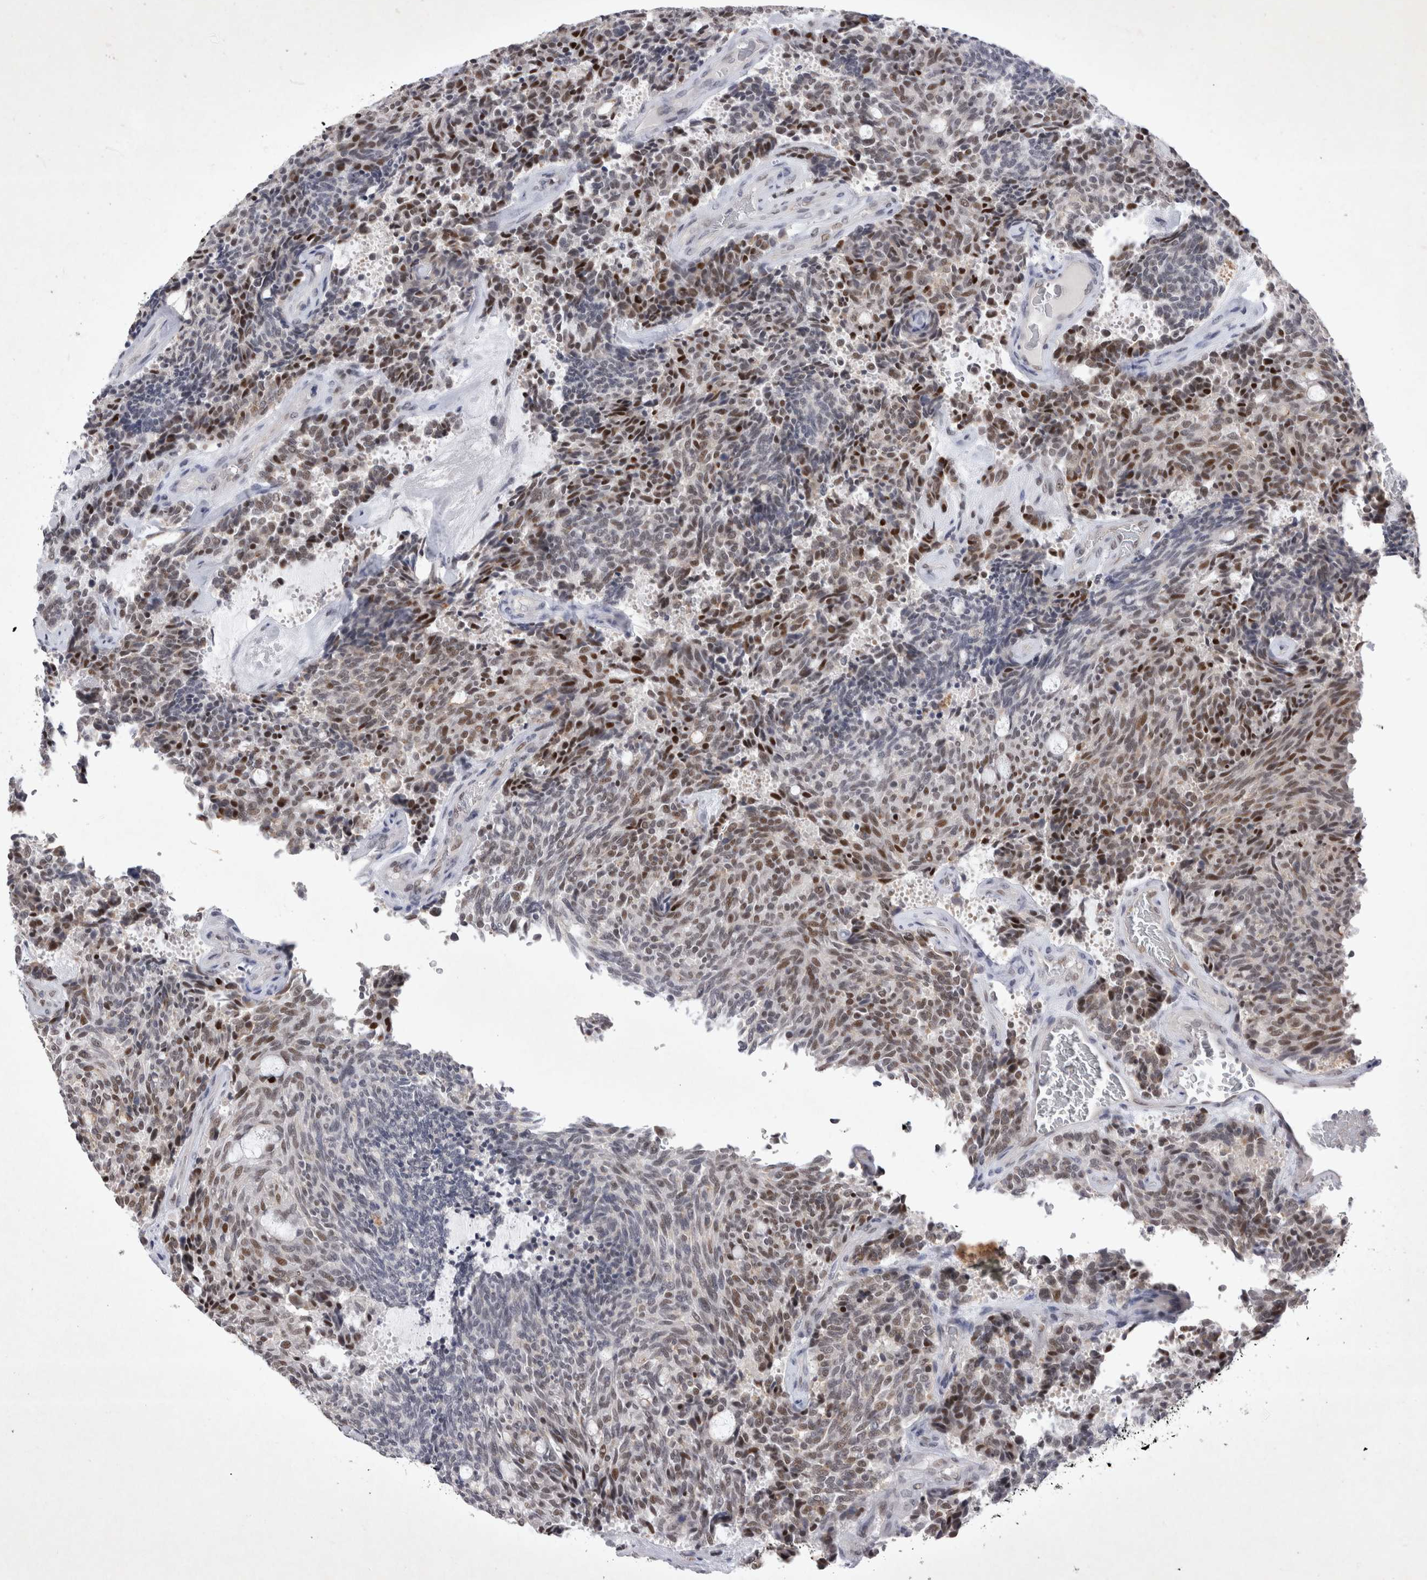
{"staining": {"intensity": "moderate", "quantity": "25%-75%", "location": "nuclear"}, "tissue": "carcinoid", "cell_type": "Tumor cells", "image_type": "cancer", "snomed": [{"axis": "morphology", "description": "Carcinoid, malignant, NOS"}, {"axis": "topography", "description": "Pancreas"}], "caption": "Tumor cells exhibit medium levels of moderate nuclear positivity in approximately 25%-75% of cells in human carcinoid.", "gene": "RBM6", "patient": {"sex": "female", "age": 54}}